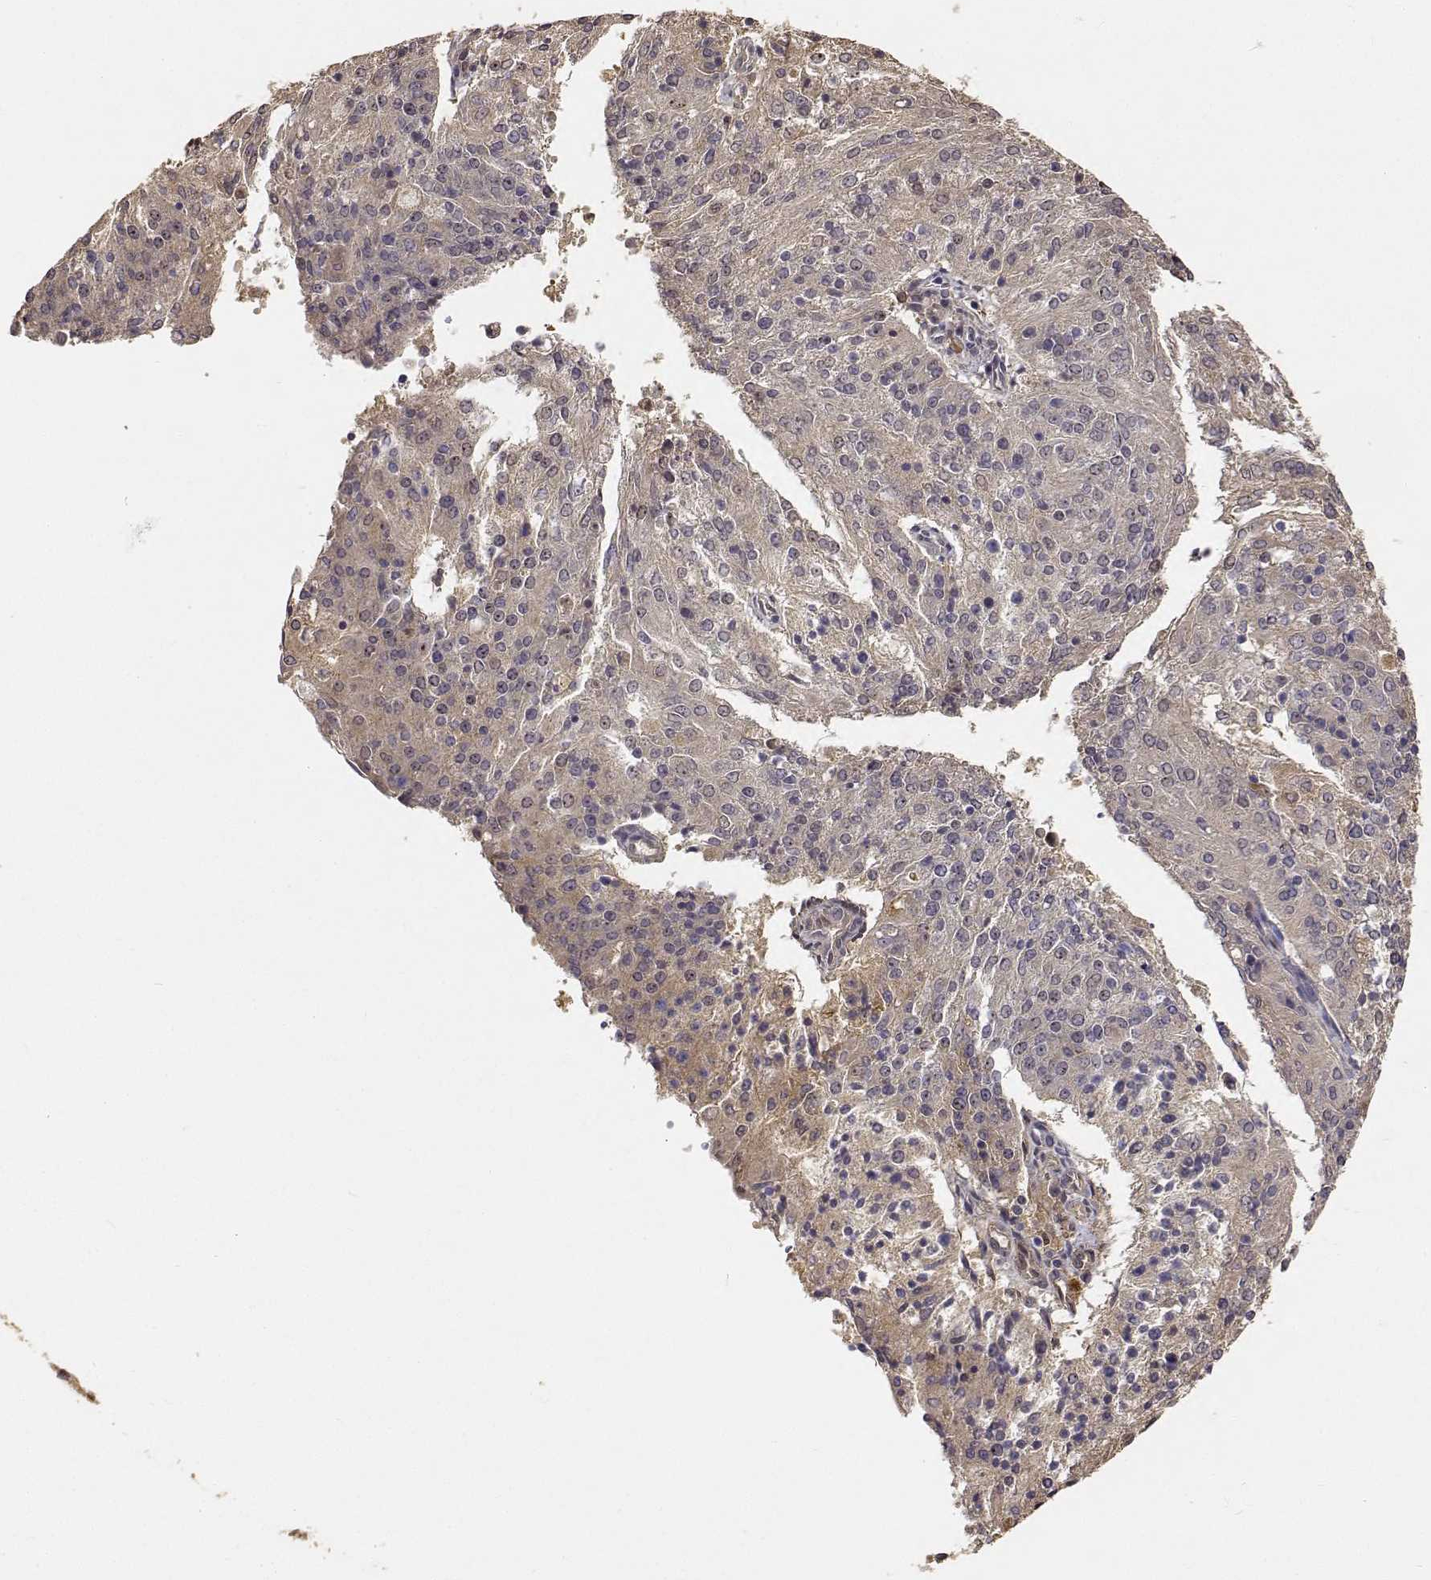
{"staining": {"intensity": "weak", "quantity": "25%-75%", "location": "cytoplasmic/membranous"}, "tissue": "endometrial cancer", "cell_type": "Tumor cells", "image_type": "cancer", "snomed": [{"axis": "morphology", "description": "Adenocarcinoma, NOS"}, {"axis": "topography", "description": "Endometrium"}], "caption": "A photomicrograph of human endometrial cancer stained for a protein shows weak cytoplasmic/membranous brown staining in tumor cells.", "gene": "PCID2", "patient": {"sex": "female", "age": 82}}